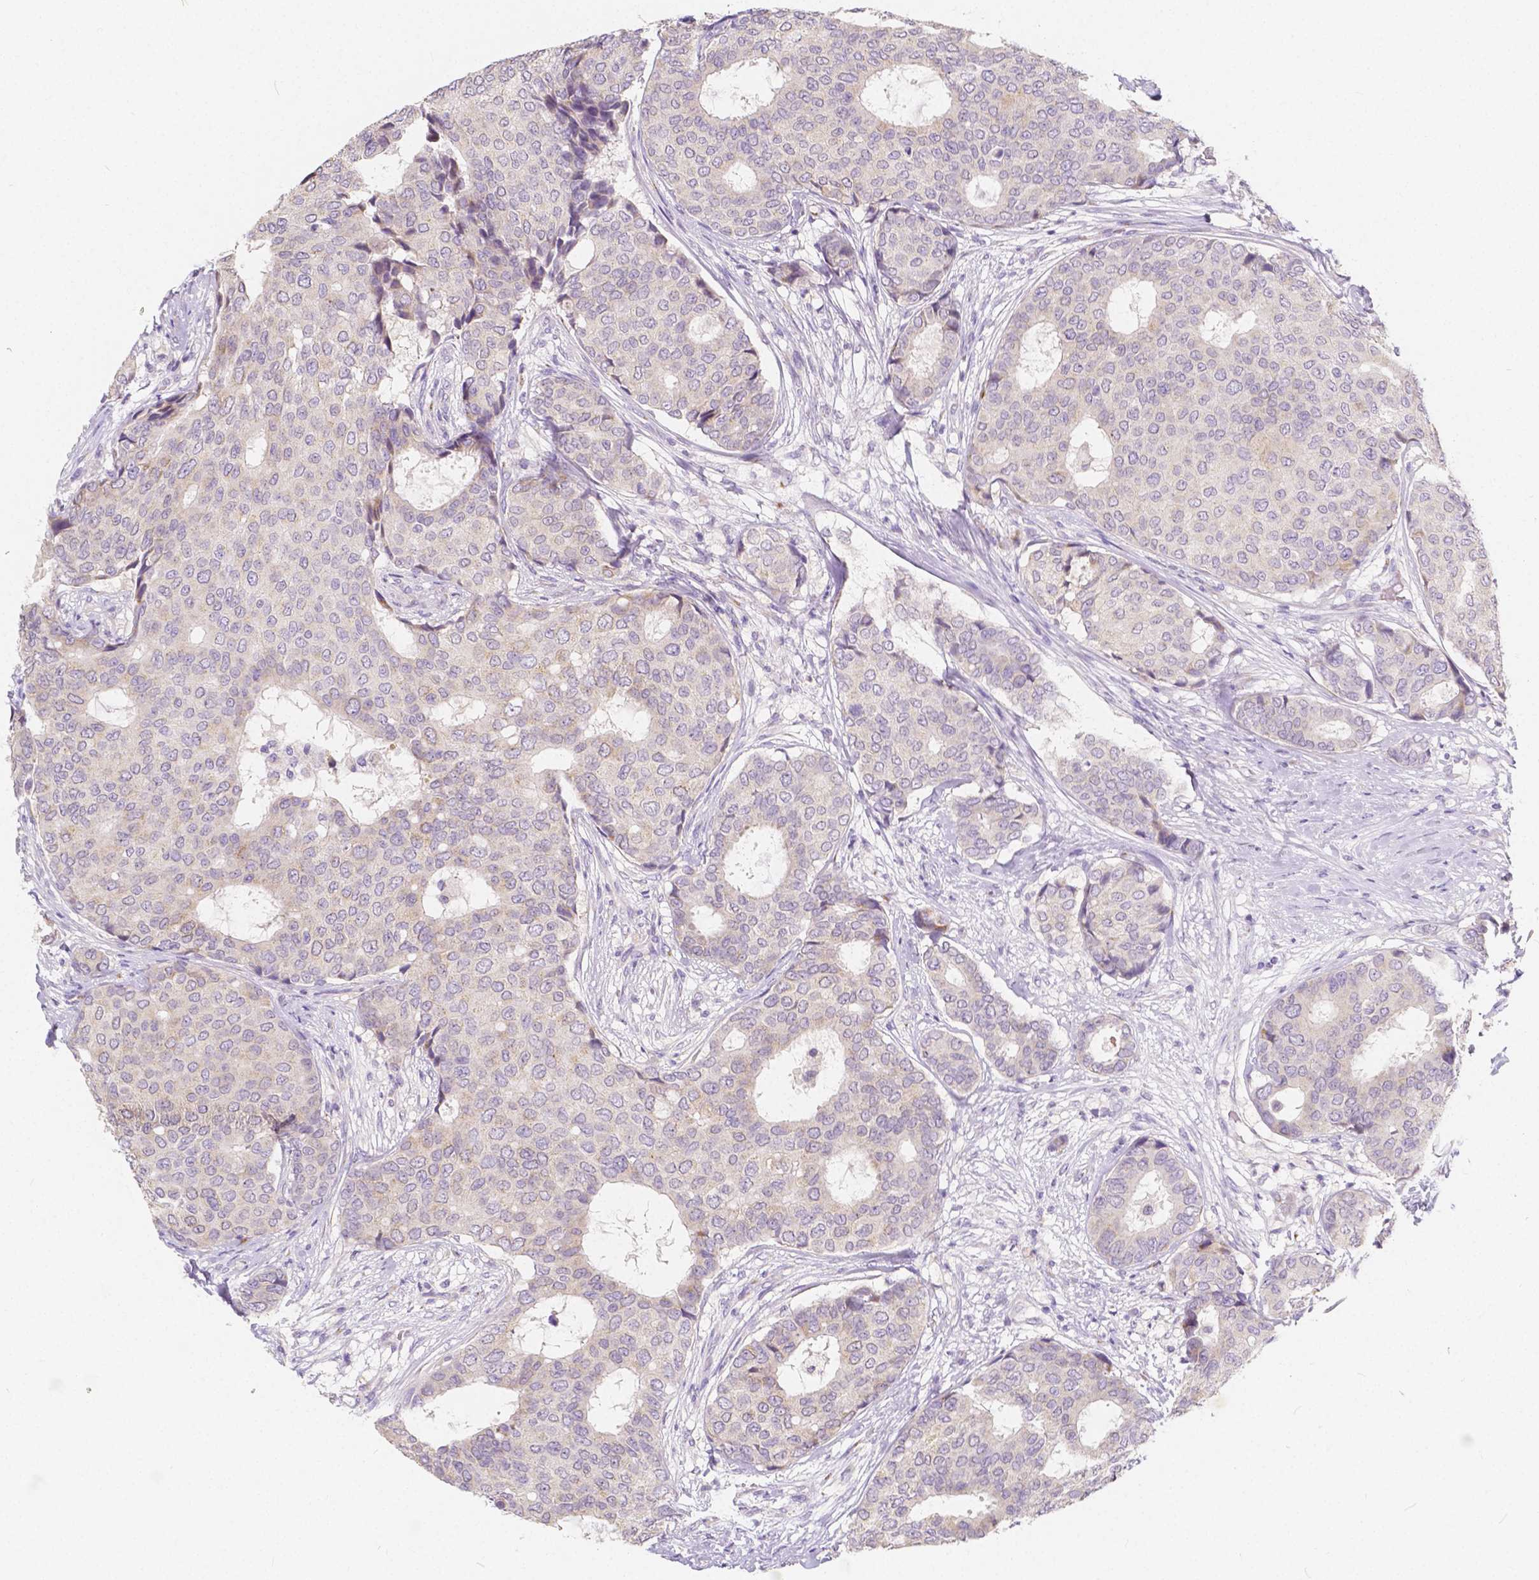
{"staining": {"intensity": "negative", "quantity": "none", "location": "none"}, "tissue": "breast cancer", "cell_type": "Tumor cells", "image_type": "cancer", "snomed": [{"axis": "morphology", "description": "Duct carcinoma"}, {"axis": "topography", "description": "Breast"}], "caption": "The photomicrograph displays no staining of tumor cells in breast cancer (infiltrating ductal carcinoma).", "gene": "RNF186", "patient": {"sex": "female", "age": 75}}